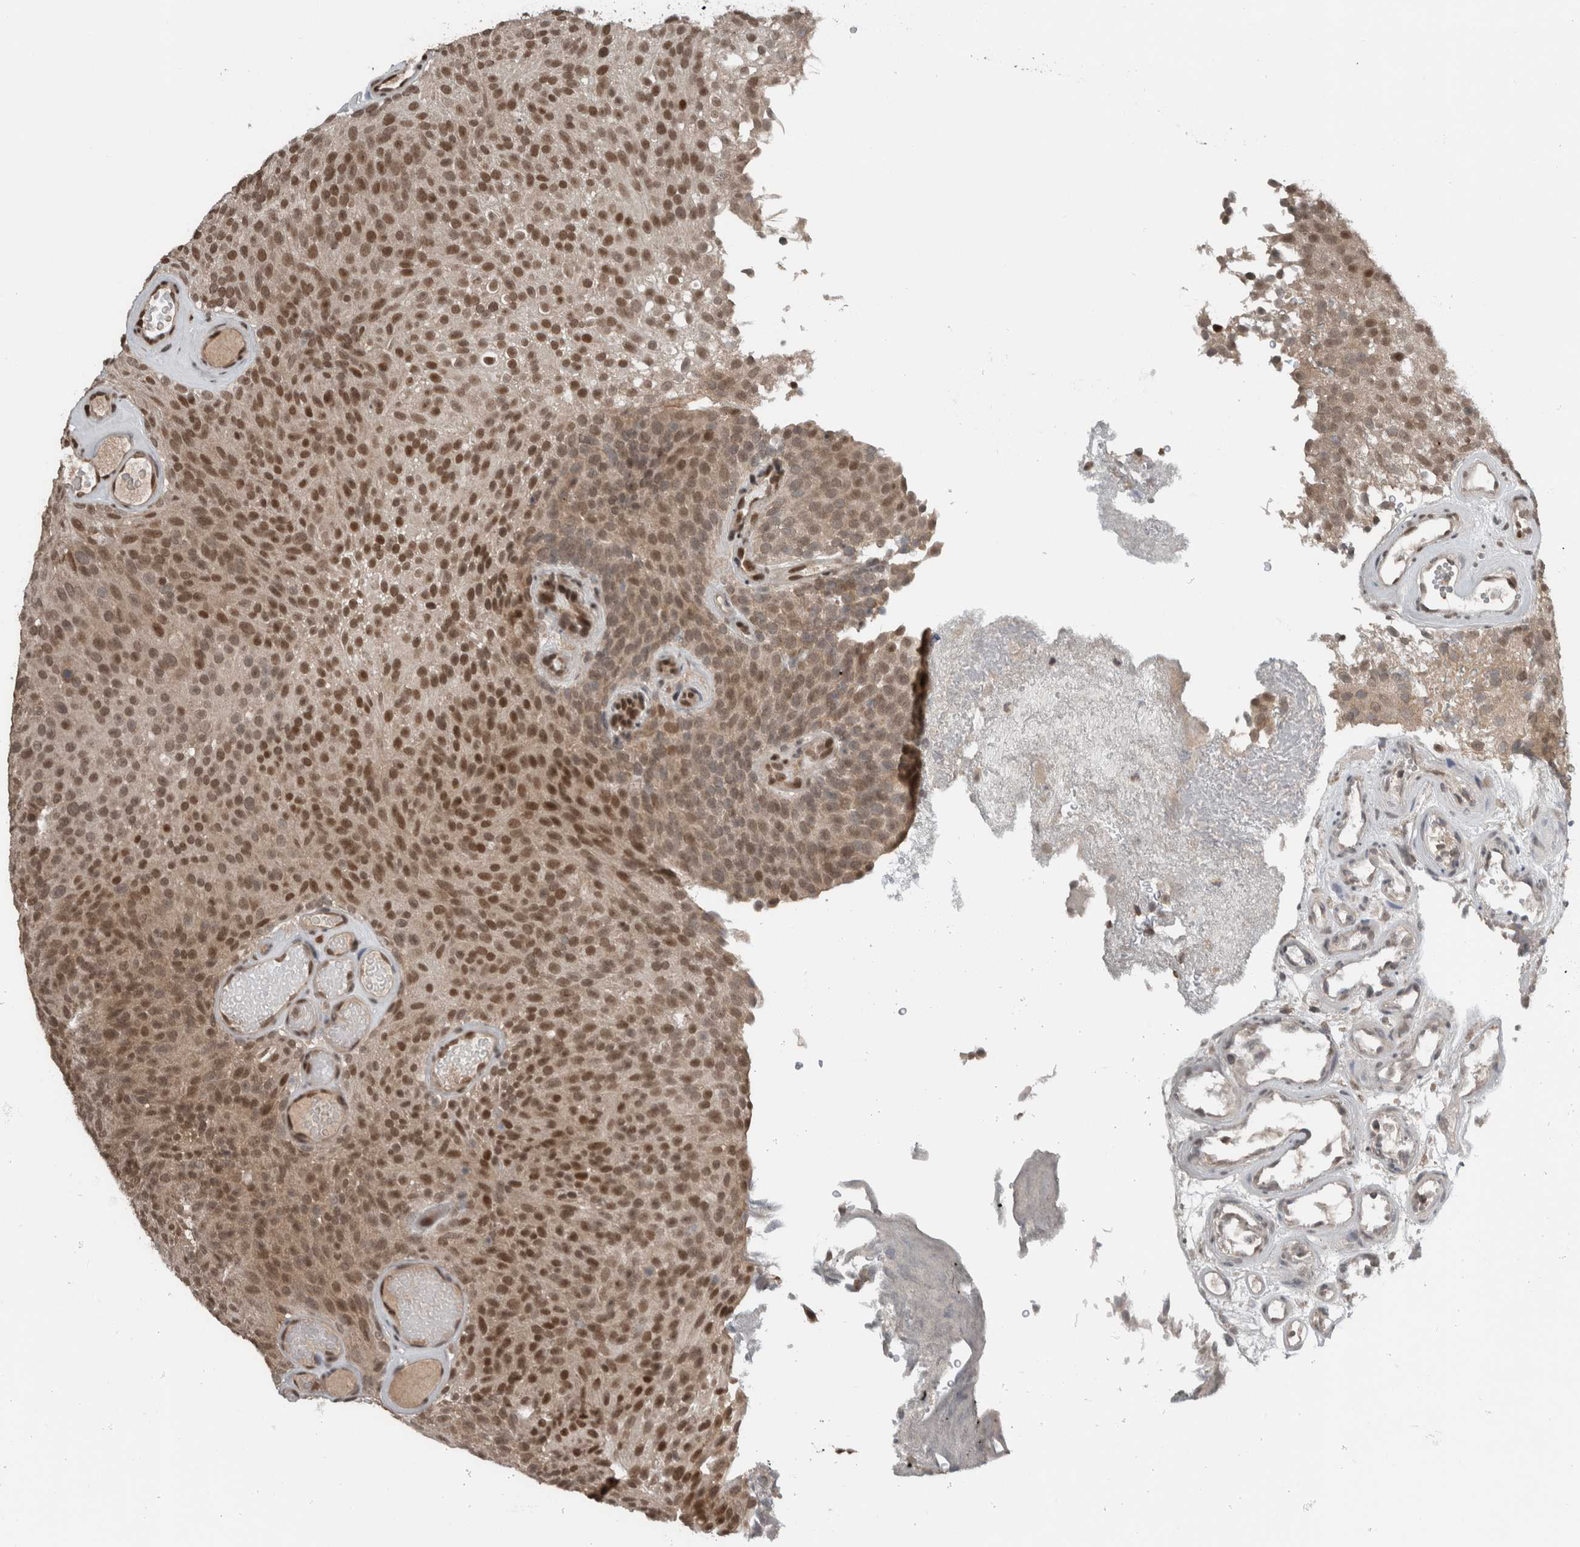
{"staining": {"intensity": "moderate", "quantity": ">75%", "location": "cytoplasmic/membranous,nuclear"}, "tissue": "urothelial cancer", "cell_type": "Tumor cells", "image_type": "cancer", "snomed": [{"axis": "morphology", "description": "Urothelial carcinoma, Low grade"}, {"axis": "topography", "description": "Urinary bladder"}], "caption": "A histopathology image showing moderate cytoplasmic/membranous and nuclear positivity in approximately >75% of tumor cells in urothelial carcinoma (low-grade), as visualized by brown immunohistochemical staining.", "gene": "SPAG7", "patient": {"sex": "male", "age": 78}}